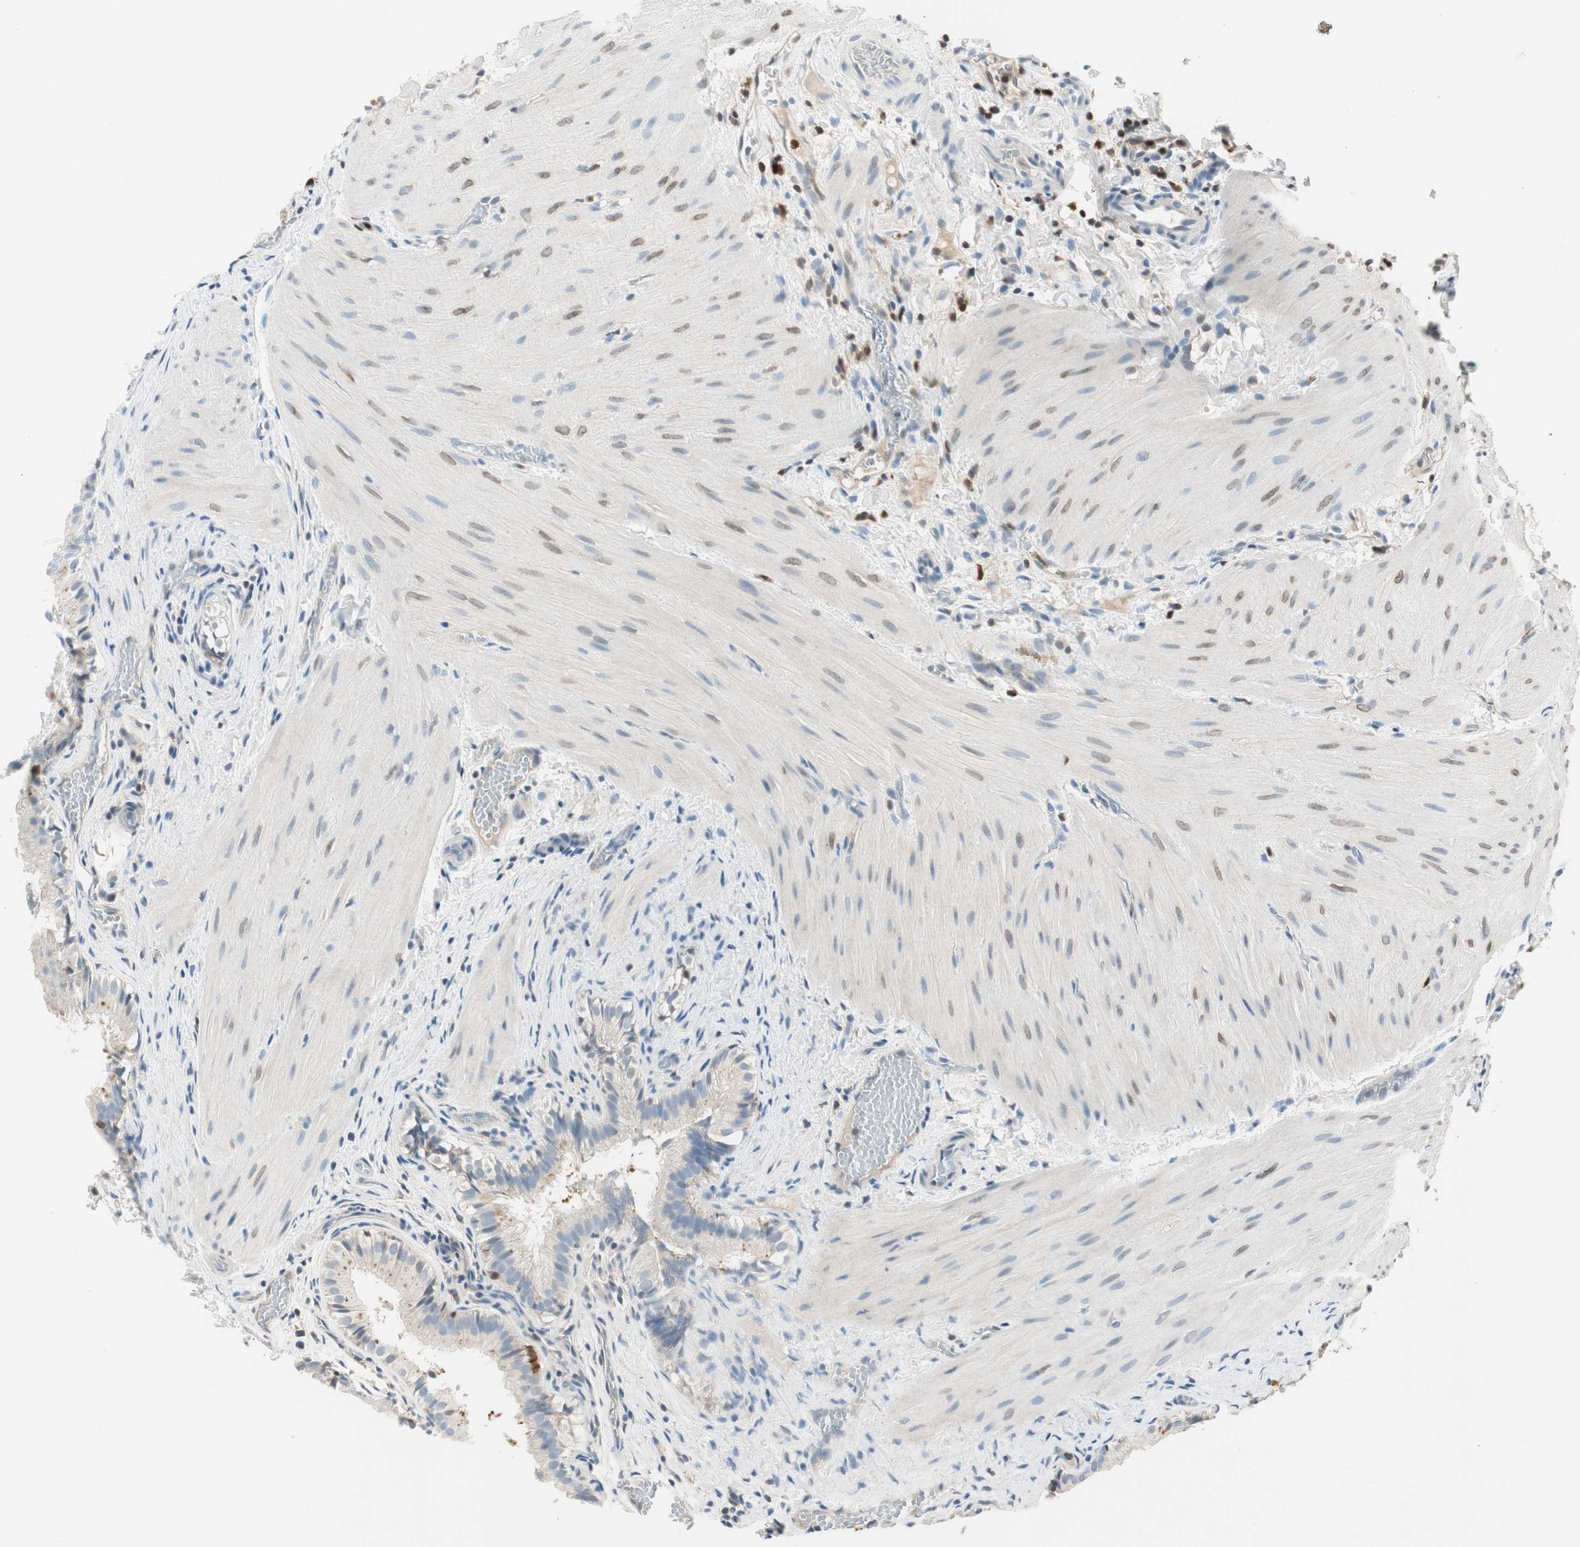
{"staining": {"intensity": "moderate", "quantity": "<25%", "location": "cytoplasmic/membranous"}, "tissue": "gallbladder", "cell_type": "Glandular cells", "image_type": "normal", "snomed": [{"axis": "morphology", "description": "Normal tissue, NOS"}, {"axis": "topography", "description": "Gallbladder"}], "caption": "Protein staining of unremarkable gallbladder demonstrates moderate cytoplasmic/membranous staining in about <25% of glandular cells. The protein of interest is stained brown, and the nuclei are stained in blue (DAB (3,3'-diaminobenzidine) IHC with brightfield microscopy, high magnification).", "gene": "COTL1", "patient": {"sex": "female", "age": 26}}